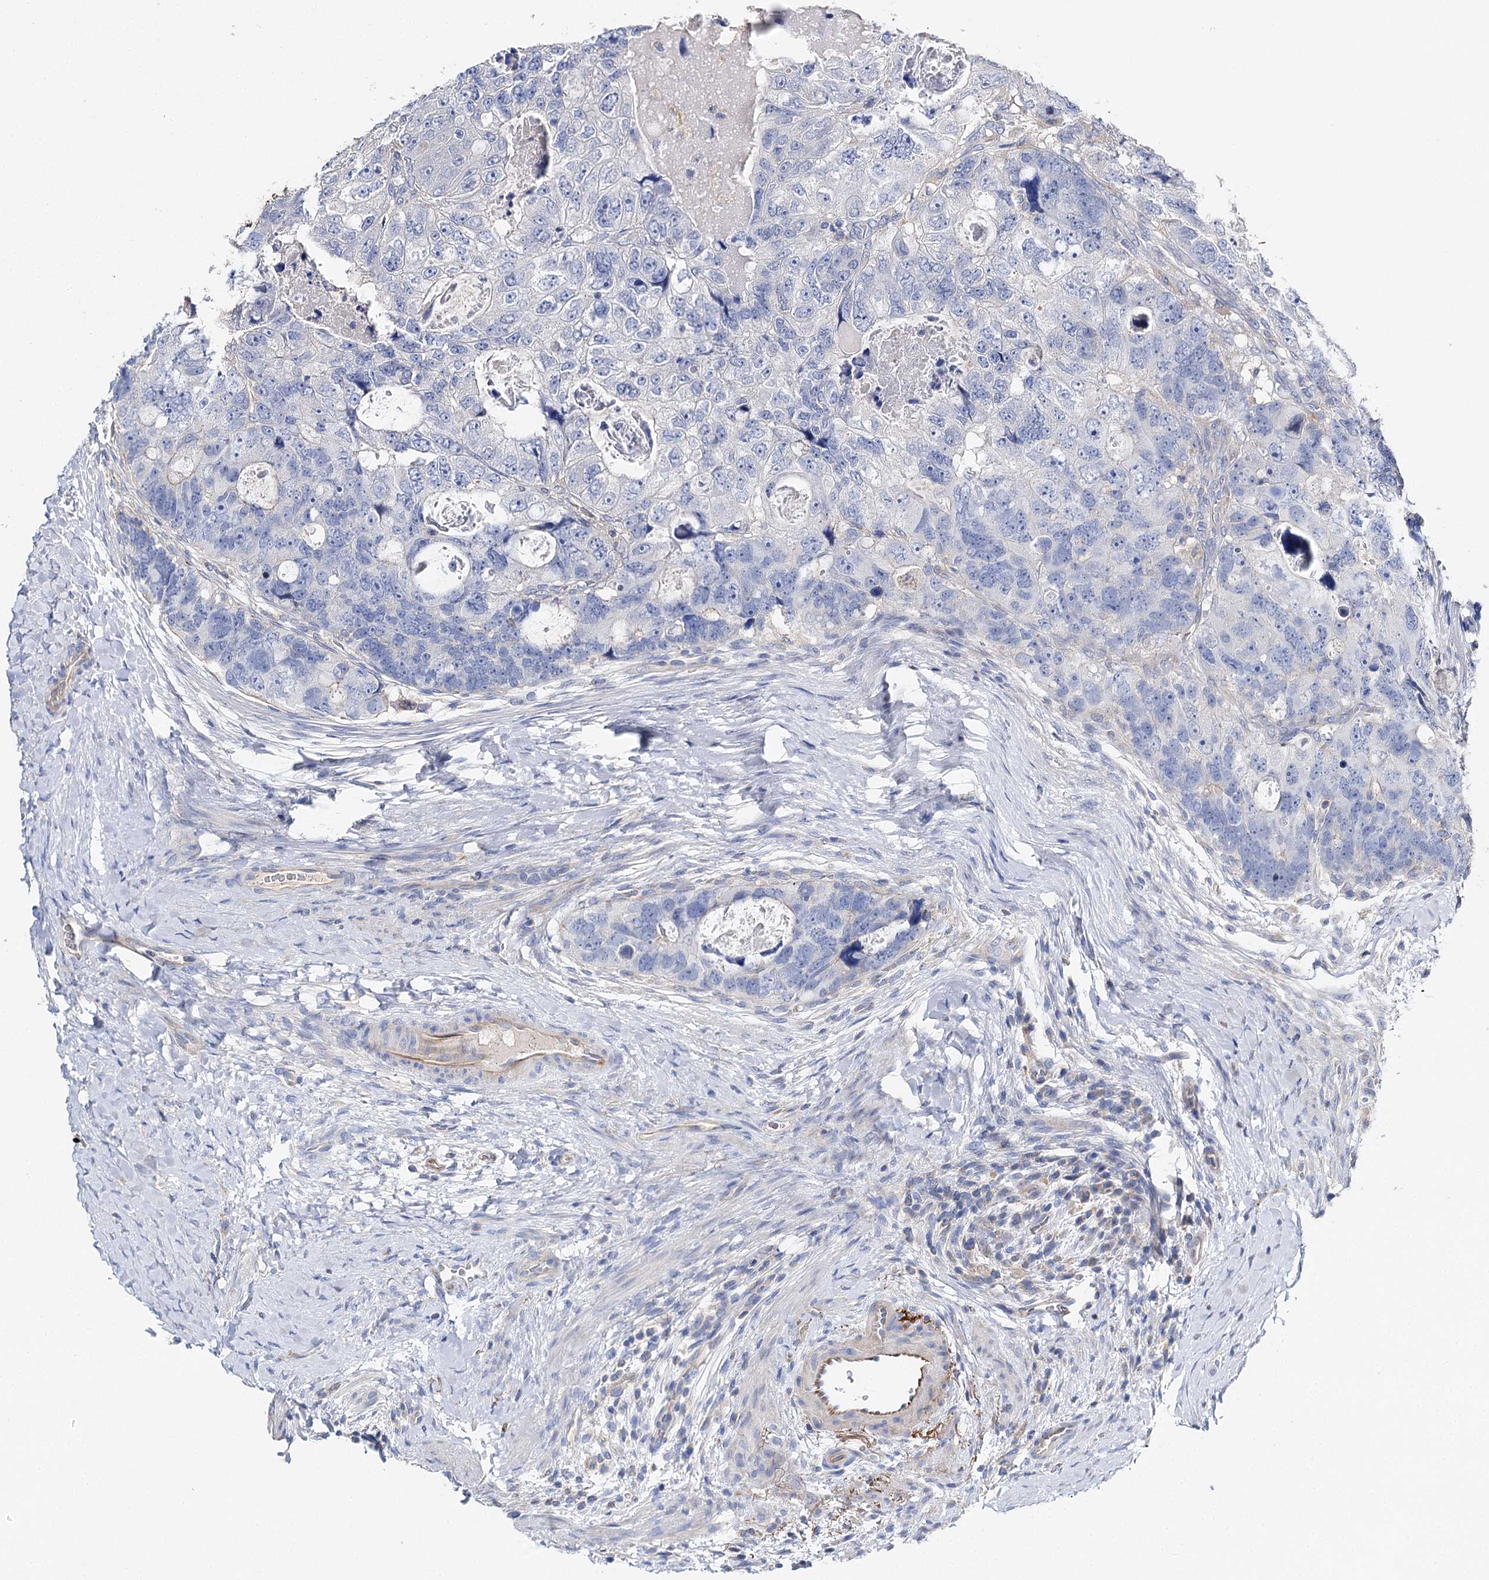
{"staining": {"intensity": "negative", "quantity": "none", "location": "none"}, "tissue": "colorectal cancer", "cell_type": "Tumor cells", "image_type": "cancer", "snomed": [{"axis": "morphology", "description": "Adenocarcinoma, NOS"}, {"axis": "topography", "description": "Rectum"}], "caption": "Colorectal cancer (adenocarcinoma) was stained to show a protein in brown. There is no significant staining in tumor cells. (DAB immunohistochemistry, high magnification).", "gene": "EPYC", "patient": {"sex": "male", "age": 59}}